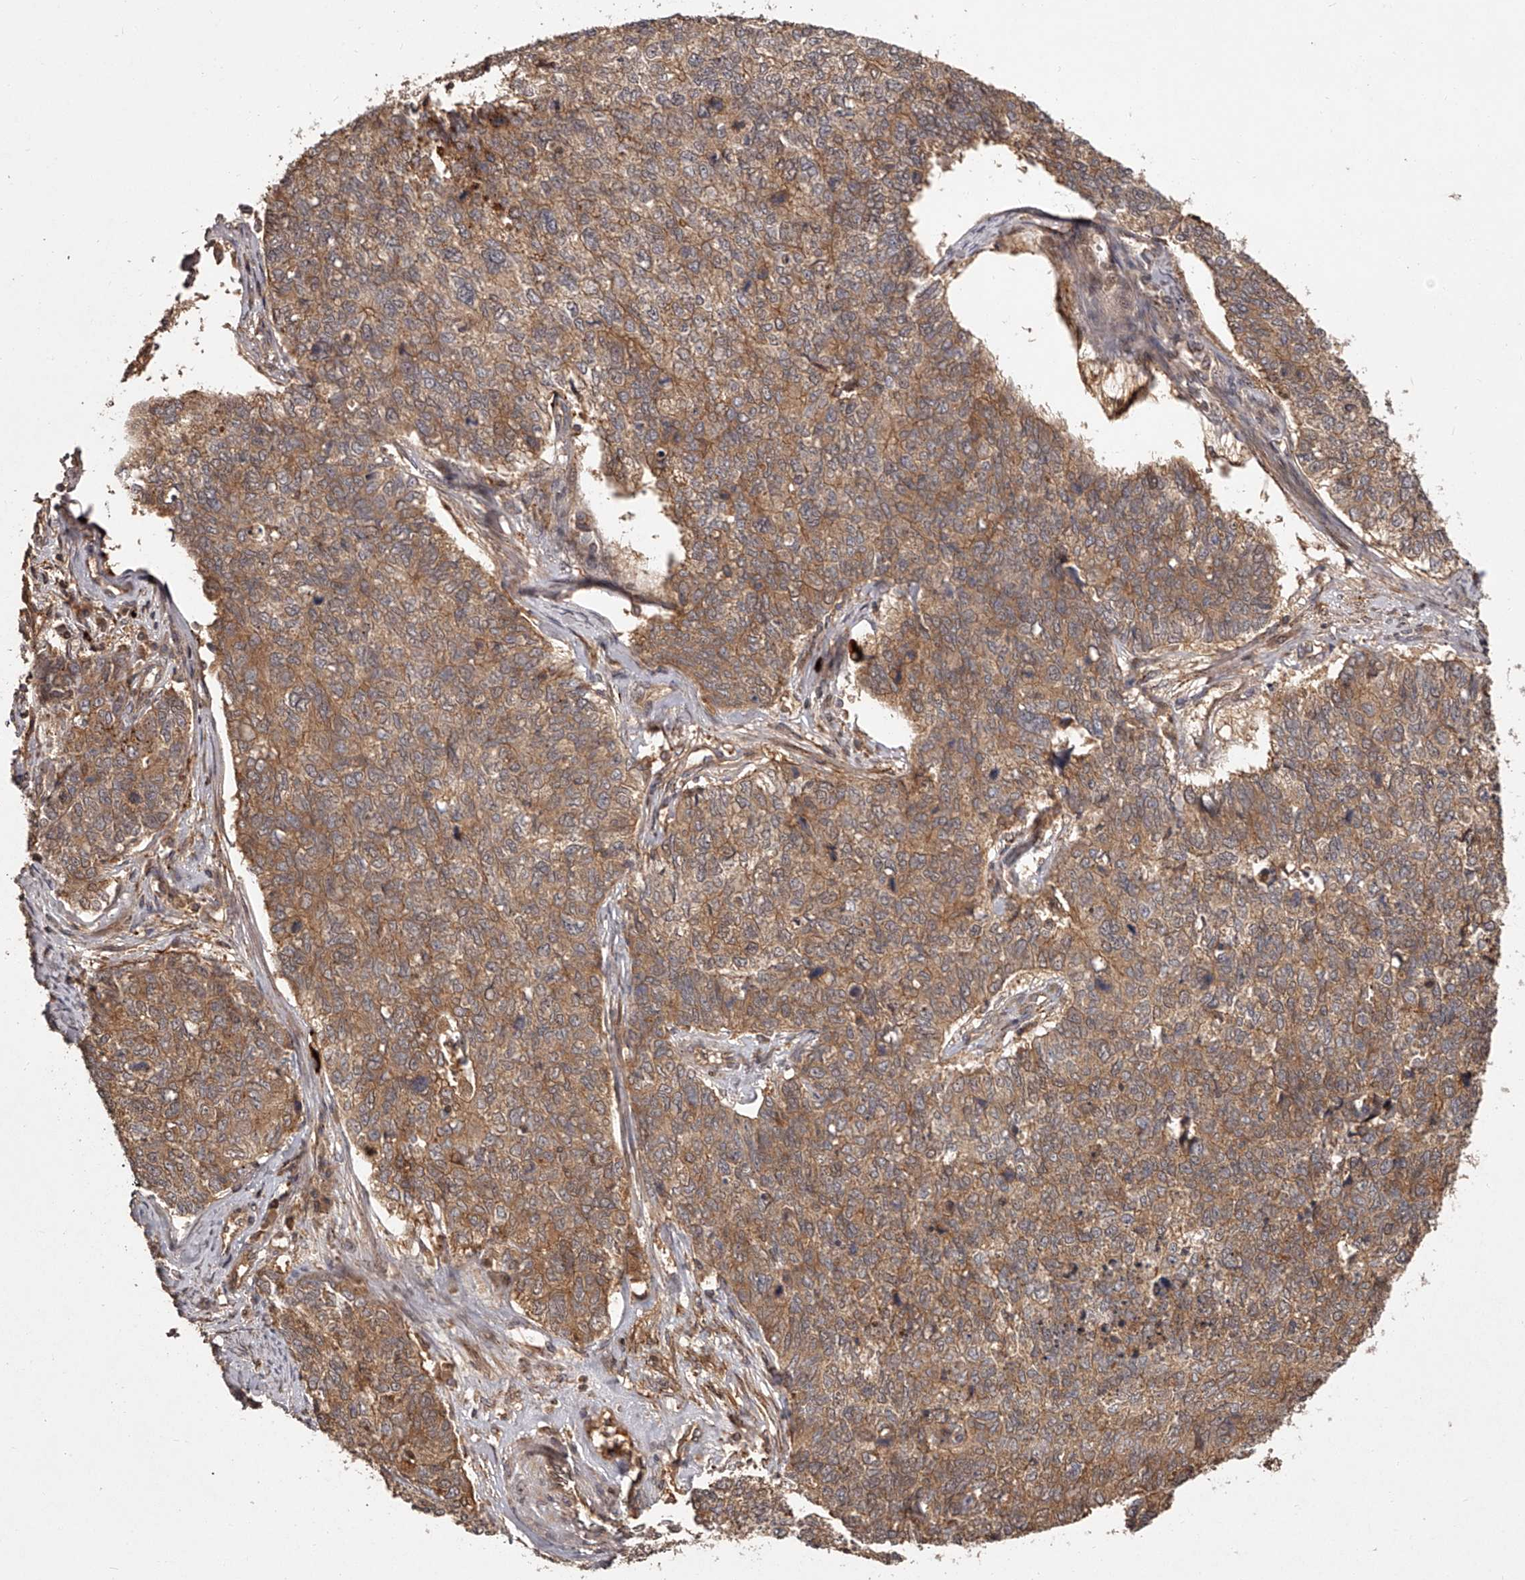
{"staining": {"intensity": "moderate", "quantity": ">75%", "location": "cytoplasmic/membranous"}, "tissue": "cervical cancer", "cell_type": "Tumor cells", "image_type": "cancer", "snomed": [{"axis": "morphology", "description": "Squamous cell carcinoma, NOS"}, {"axis": "topography", "description": "Cervix"}], "caption": "Cervical cancer (squamous cell carcinoma) stained with IHC exhibits moderate cytoplasmic/membranous expression in about >75% of tumor cells.", "gene": "CRYZL1", "patient": {"sex": "female", "age": 63}}